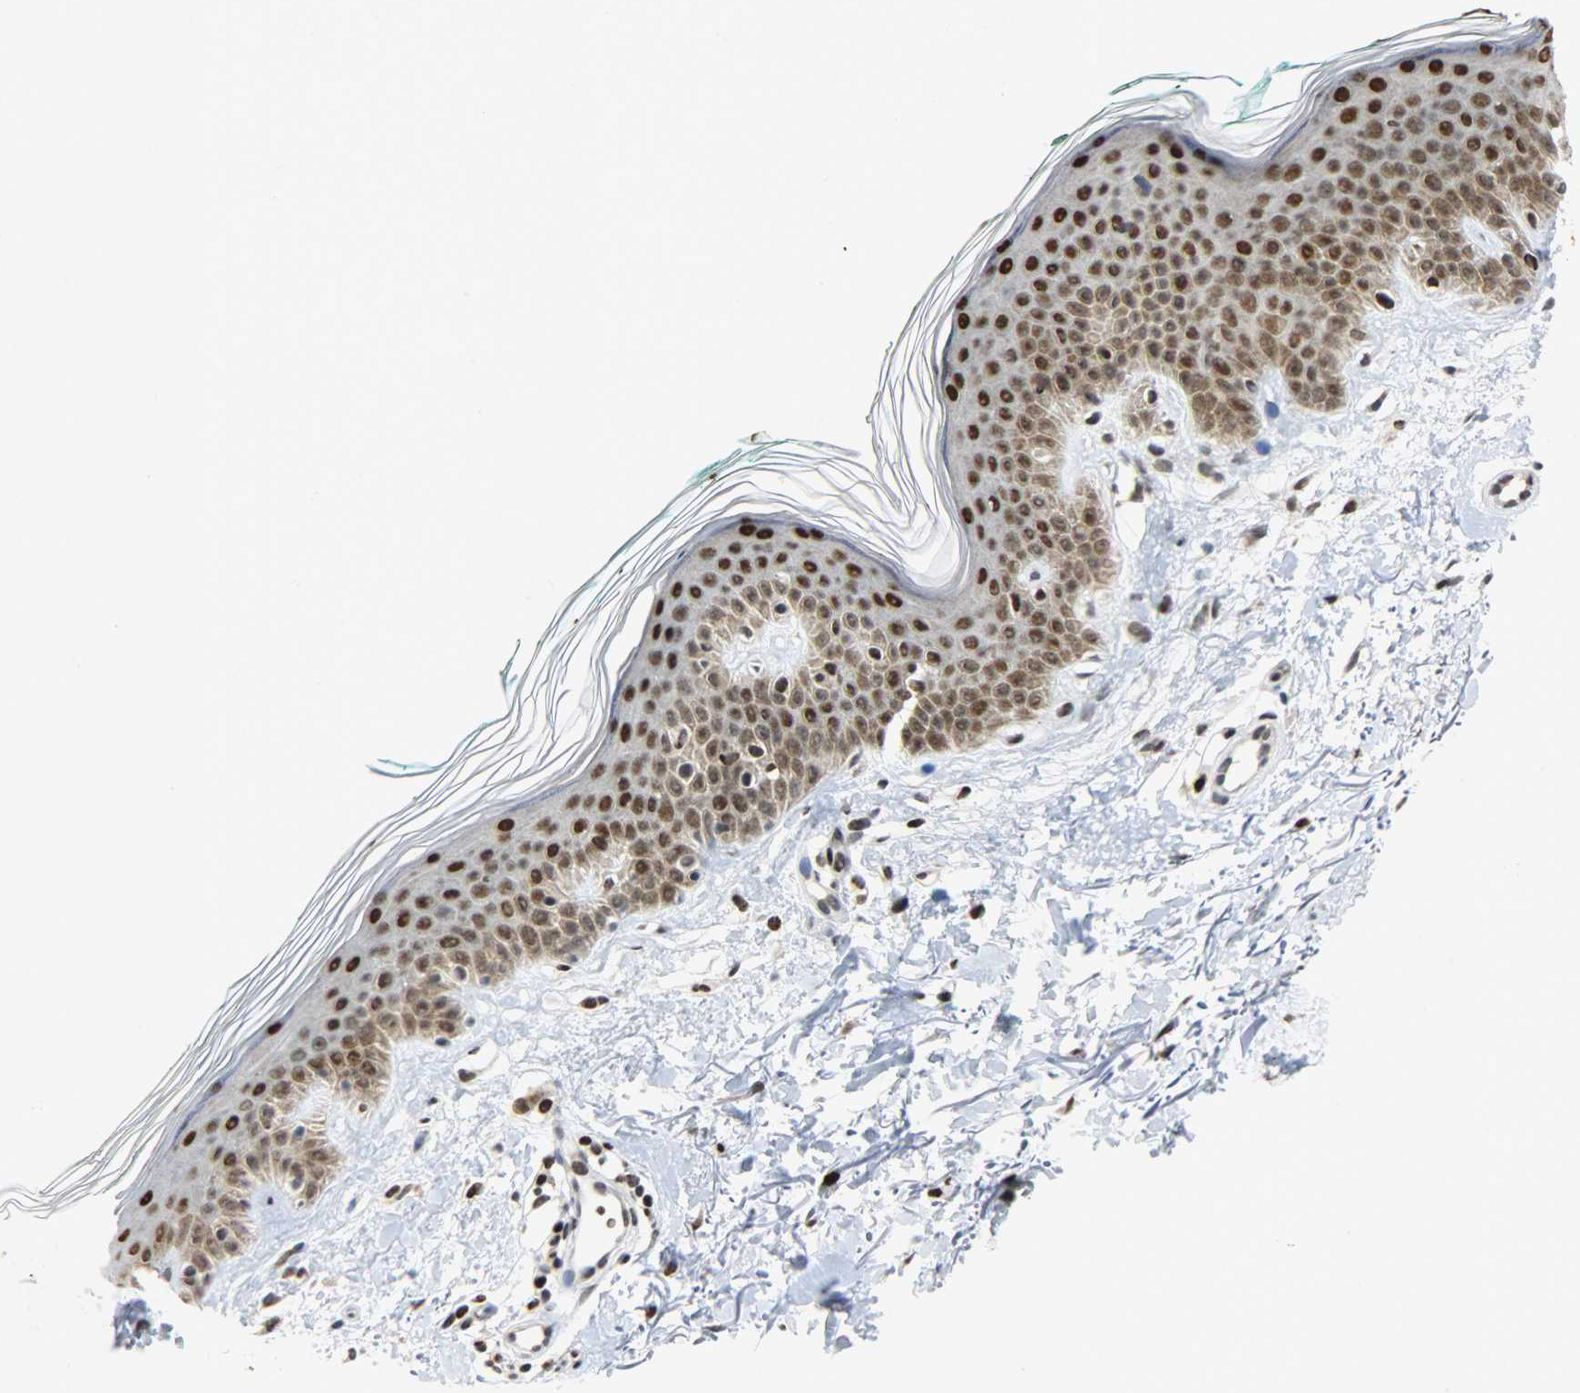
{"staining": {"intensity": "strong", "quantity": ">75%", "location": "nuclear"}, "tissue": "skin", "cell_type": "Fibroblasts", "image_type": "normal", "snomed": [{"axis": "morphology", "description": "Normal tissue, NOS"}, {"axis": "topography", "description": "Skin"}], "caption": "This image displays immunohistochemistry staining of normal human skin, with high strong nuclear staining in approximately >75% of fibroblasts.", "gene": "SNAI1", "patient": {"sex": "male", "age": 71}}